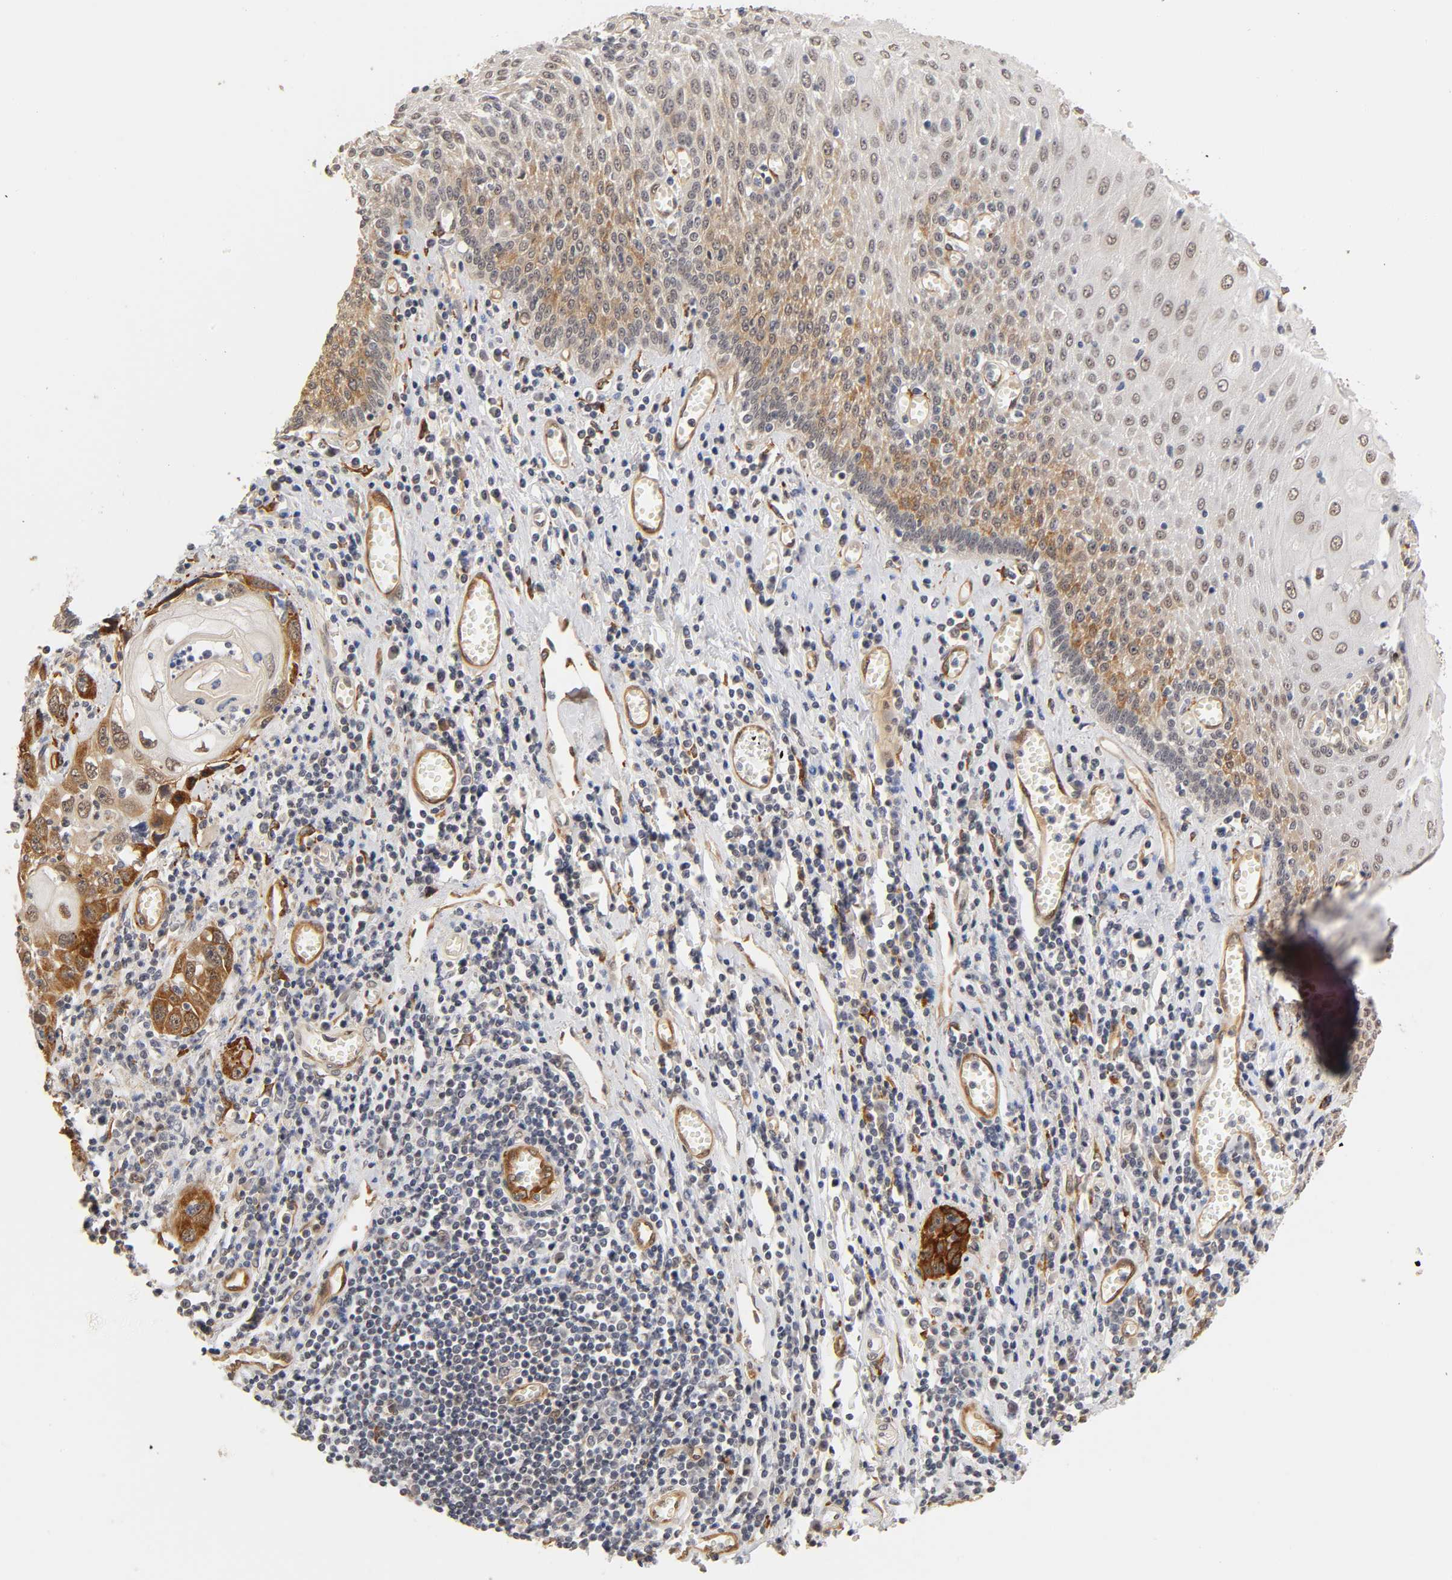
{"staining": {"intensity": "moderate", "quantity": "25%-75%", "location": "cytoplasmic/membranous"}, "tissue": "esophagus", "cell_type": "Squamous epithelial cells", "image_type": "normal", "snomed": [{"axis": "morphology", "description": "Normal tissue, NOS"}, {"axis": "morphology", "description": "Squamous cell carcinoma, NOS"}, {"axis": "topography", "description": "Esophagus"}], "caption": "Immunohistochemical staining of normal esophagus demonstrates 25%-75% levels of moderate cytoplasmic/membranous protein positivity in approximately 25%-75% of squamous epithelial cells. (DAB IHC, brown staining for protein, blue staining for nuclei).", "gene": "LAMB1", "patient": {"sex": "male", "age": 65}}